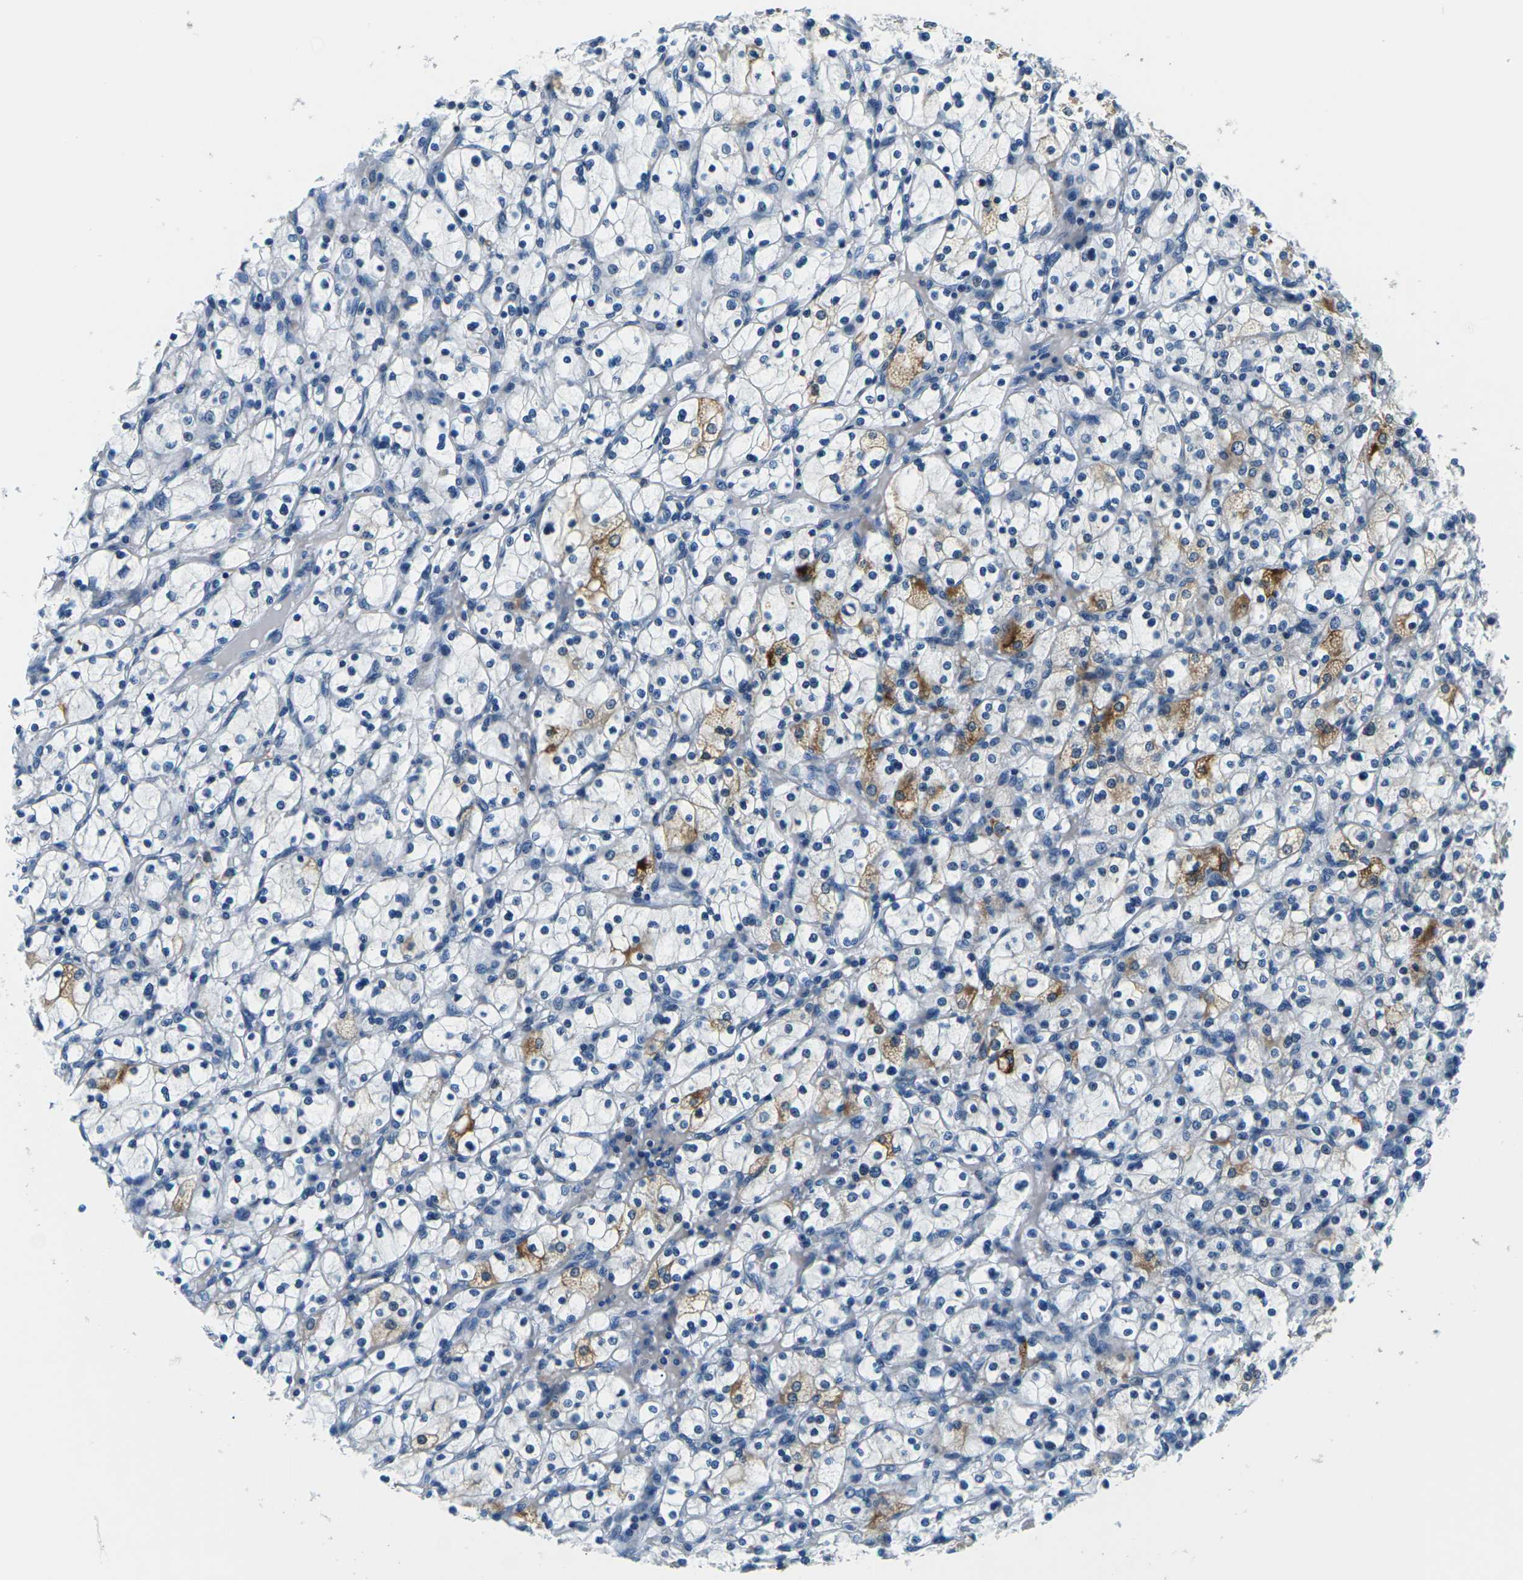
{"staining": {"intensity": "moderate", "quantity": "<25%", "location": "cytoplasmic/membranous"}, "tissue": "renal cancer", "cell_type": "Tumor cells", "image_type": "cancer", "snomed": [{"axis": "morphology", "description": "Adenocarcinoma, NOS"}, {"axis": "topography", "description": "Kidney"}], "caption": "Protein positivity by IHC demonstrates moderate cytoplasmic/membranous staining in approximately <25% of tumor cells in renal adenocarcinoma.", "gene": "SLC13A3", "patient": {"sex": "female", "age": 83}}